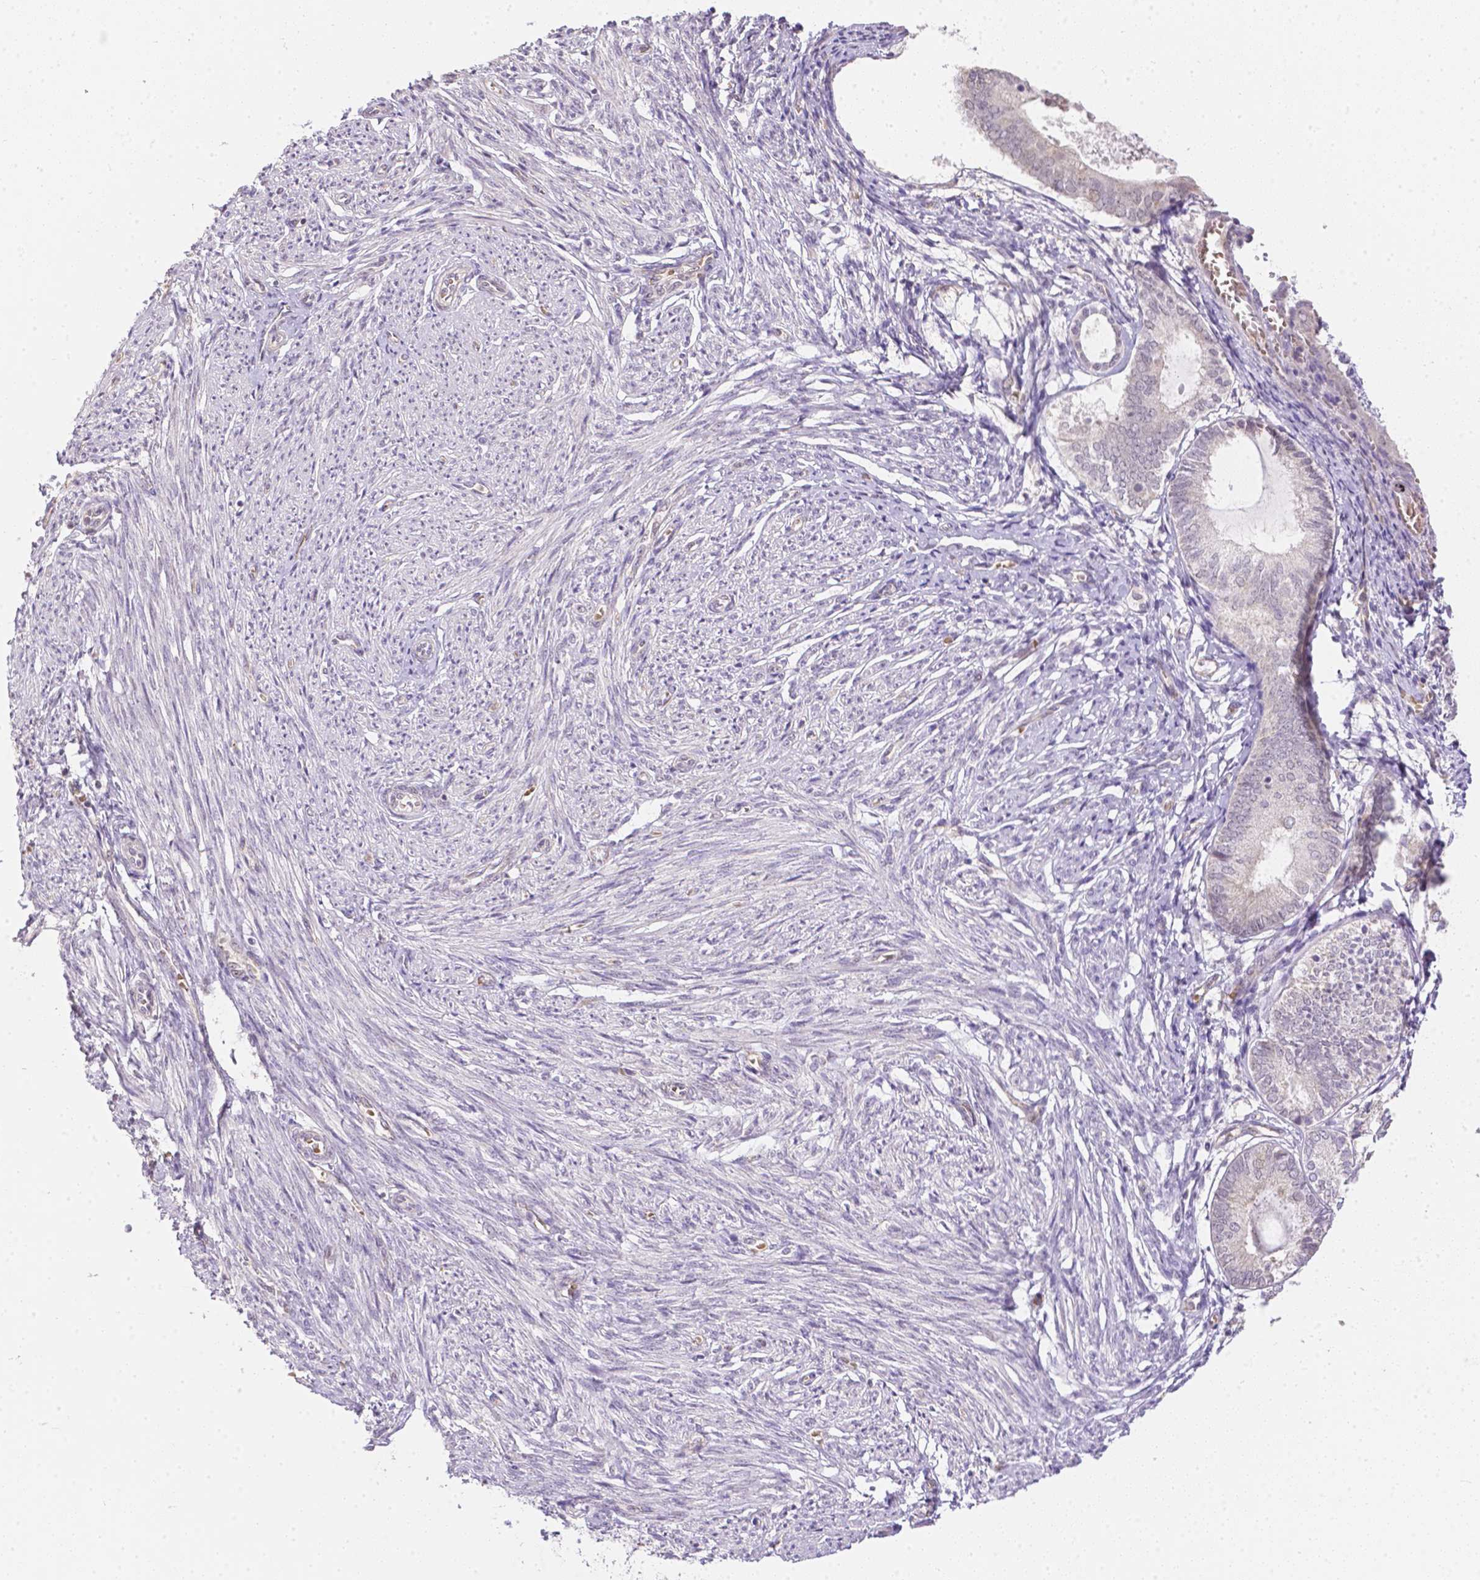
{"staining": {"intensity": "negative", "quantity": "none", "location": "none"}, "tissue": "endometrium", "cell_type": "Cells in endometrial stroma", "image_type": "normal", "snomed": [{"axis": "morphology", "description": "Normal tissue, NOS"}, {"axis": "topography", "description": "Endometrium"}], "caption": "Immunohistochemistry (IHC) of benign human endometrium reveals no positivity in cells in endometrial stroma.", "gene": "ZNF280B", "patient": {"sex": "female", "age": 50}}